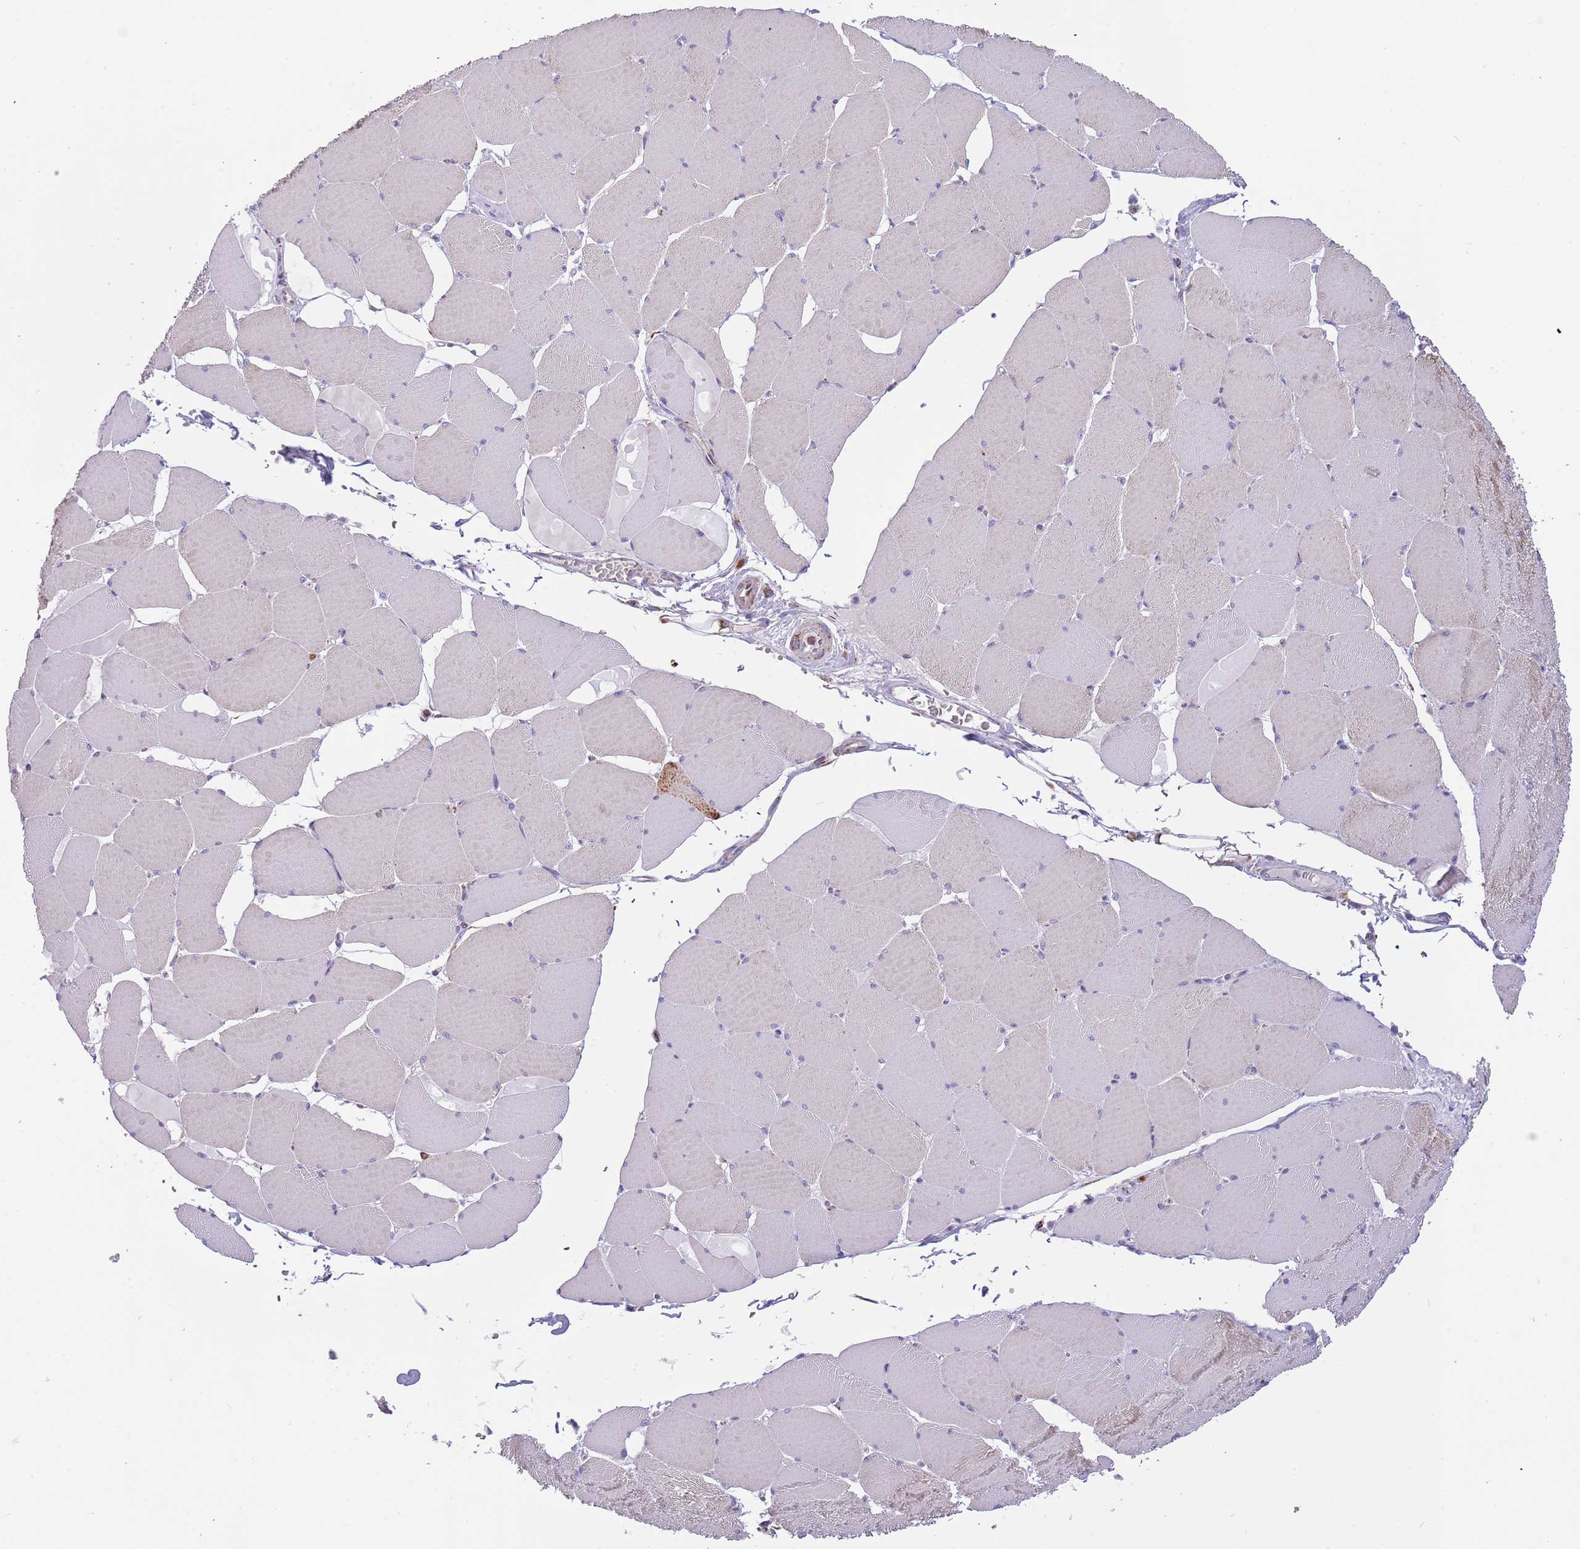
{"staining": {"intensity": "moderate", "quantity": "<25%", "location": "cytoplasmic/membranous"}, "tissue": "skeletal muscle", "cell_type": "Myocytes", "image_type": "normal", "snomed": [{"axis": "morphology", "description": "Normal tissue, NOS"}, {"axis": "topography", "description": "Skeletal muscle"}, {"axis": "topography", "description": "Head-Neck"}], "caption": "Protein expression analysis of benign skeletal muscle exhibits moderate cytoplasmic/membranous positivity in approximately <25% of myocytes. The staining was performed using DAB (3,3'-diaminobenzidine), with brown indicating positive protein expression. Nuclei are stained blue with hematoxylin.", "gene": "LHX6", "patient": {"sex": "male", "age": 66}}